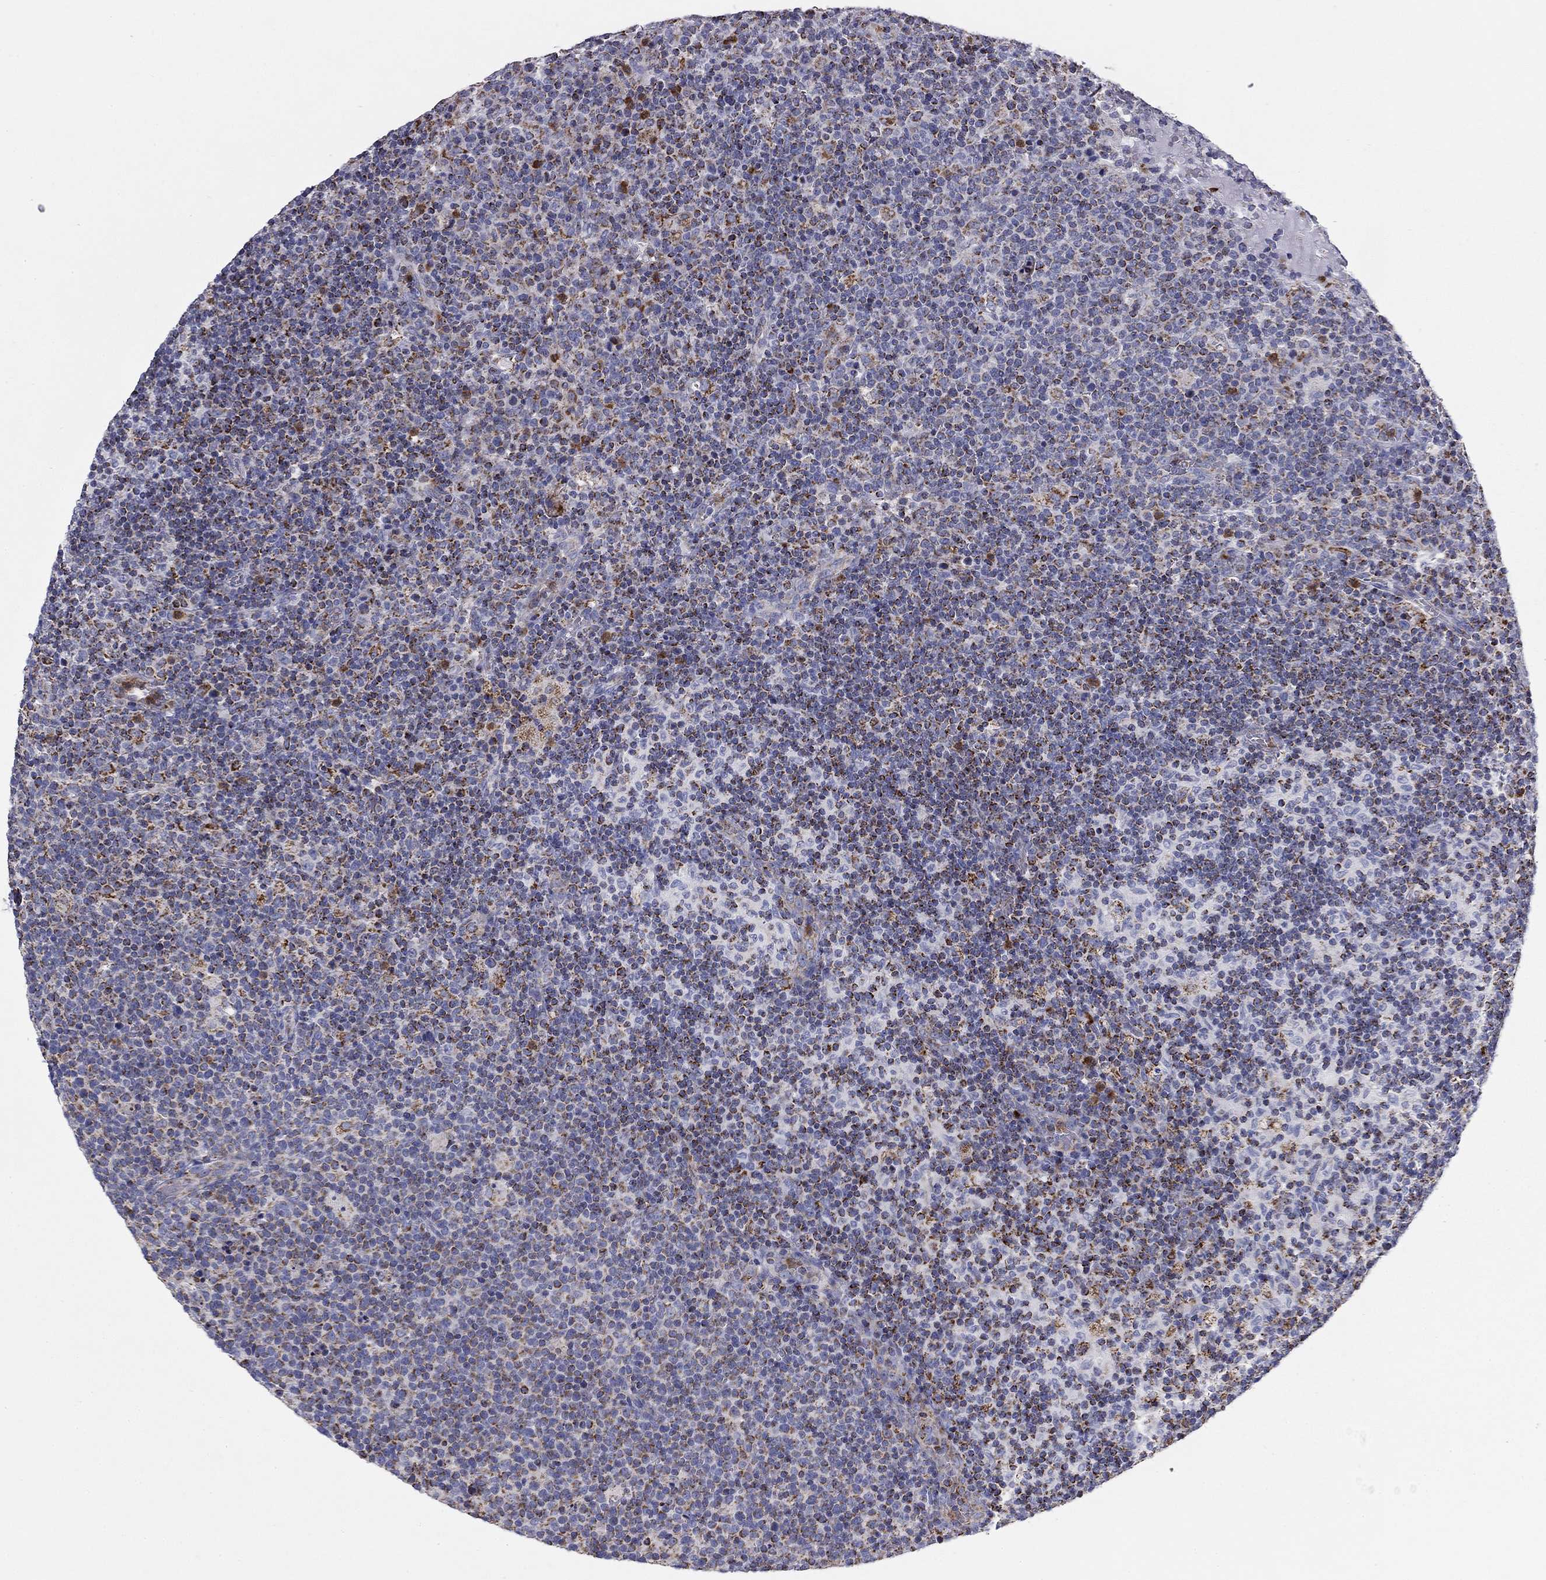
{"staining": {"intensity": "moderate", "quantity": "25%-75%", "location": "cytoplasmic/membranous"}, "tissue": "lymphoma", "cell_type": "Tumor cells", "image_type": "cancer", "snomed": [{"axis": "morphology", "description": "Malignant lymphoma, non-Hodgkin's type, High grade"}, {"axis": "topography", "description": "Lymph node"}], "caption": "A brown stain shows moderate cytoplasmic/membranous positivity of a protein in lymphoma tumor cells.", "gene": "NDUFA4L2", "patient": {"sex": "male", "age": 61}}